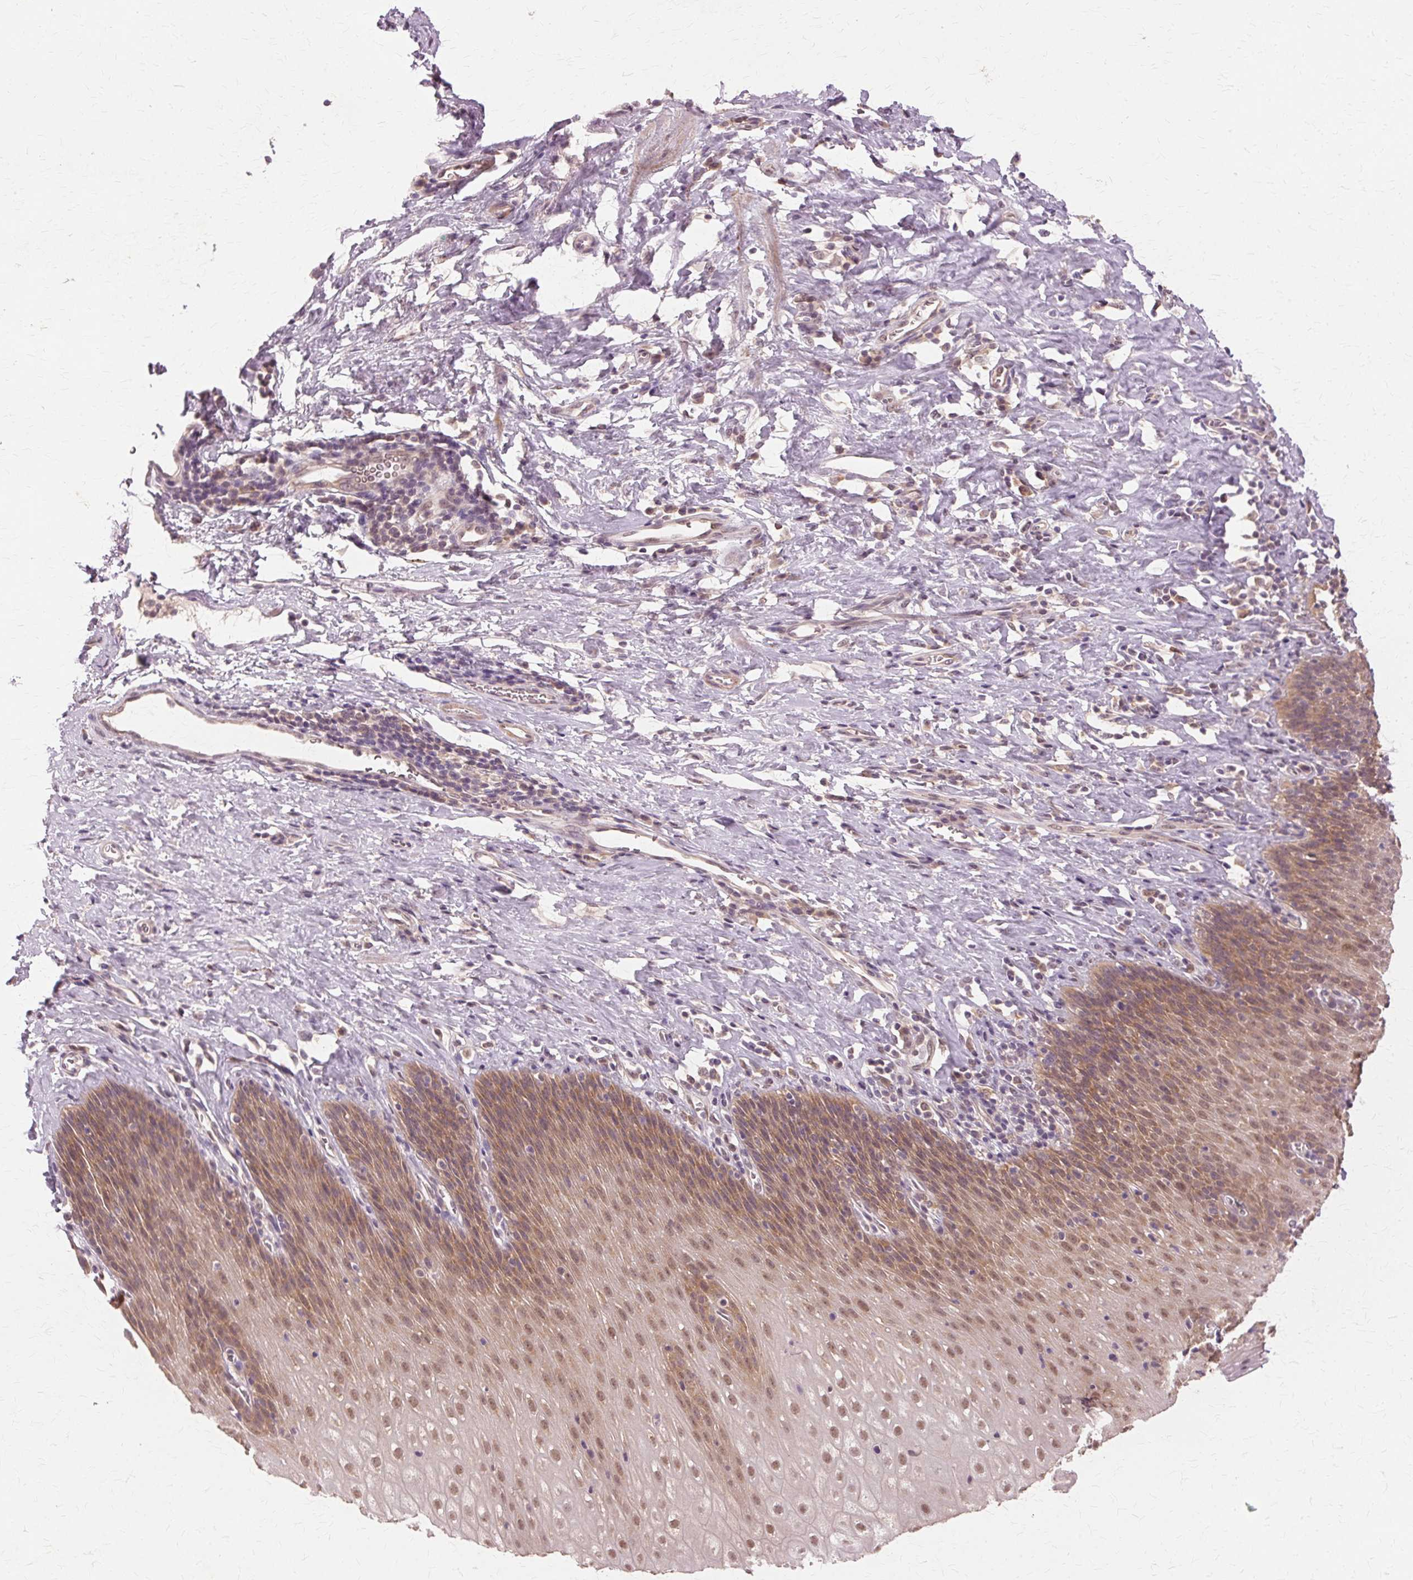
{"staining": {"intensity": "moderate", "quantity": ">75%", "location": "nuclear"}, "tissue": "esophagus", "cell_type": "Squamous epithelial cells", "image_type": "normal", "snomed": [{"axis": "morphology", "description": "Normal tissue, NOS"}, {"axis": "topography", "description": "Esophagus"}], "caption": "Moderate nuclear positivity is seen in approximately >75% of squamous epithelial cells in unremarkable esophagus. (DAB (3,3'-diaminobenzidine) IHC, brown staining for protein, blue staining for nuclei).", "gene": "PRMT5", "patient": {"sex": "female", "age": 61}}